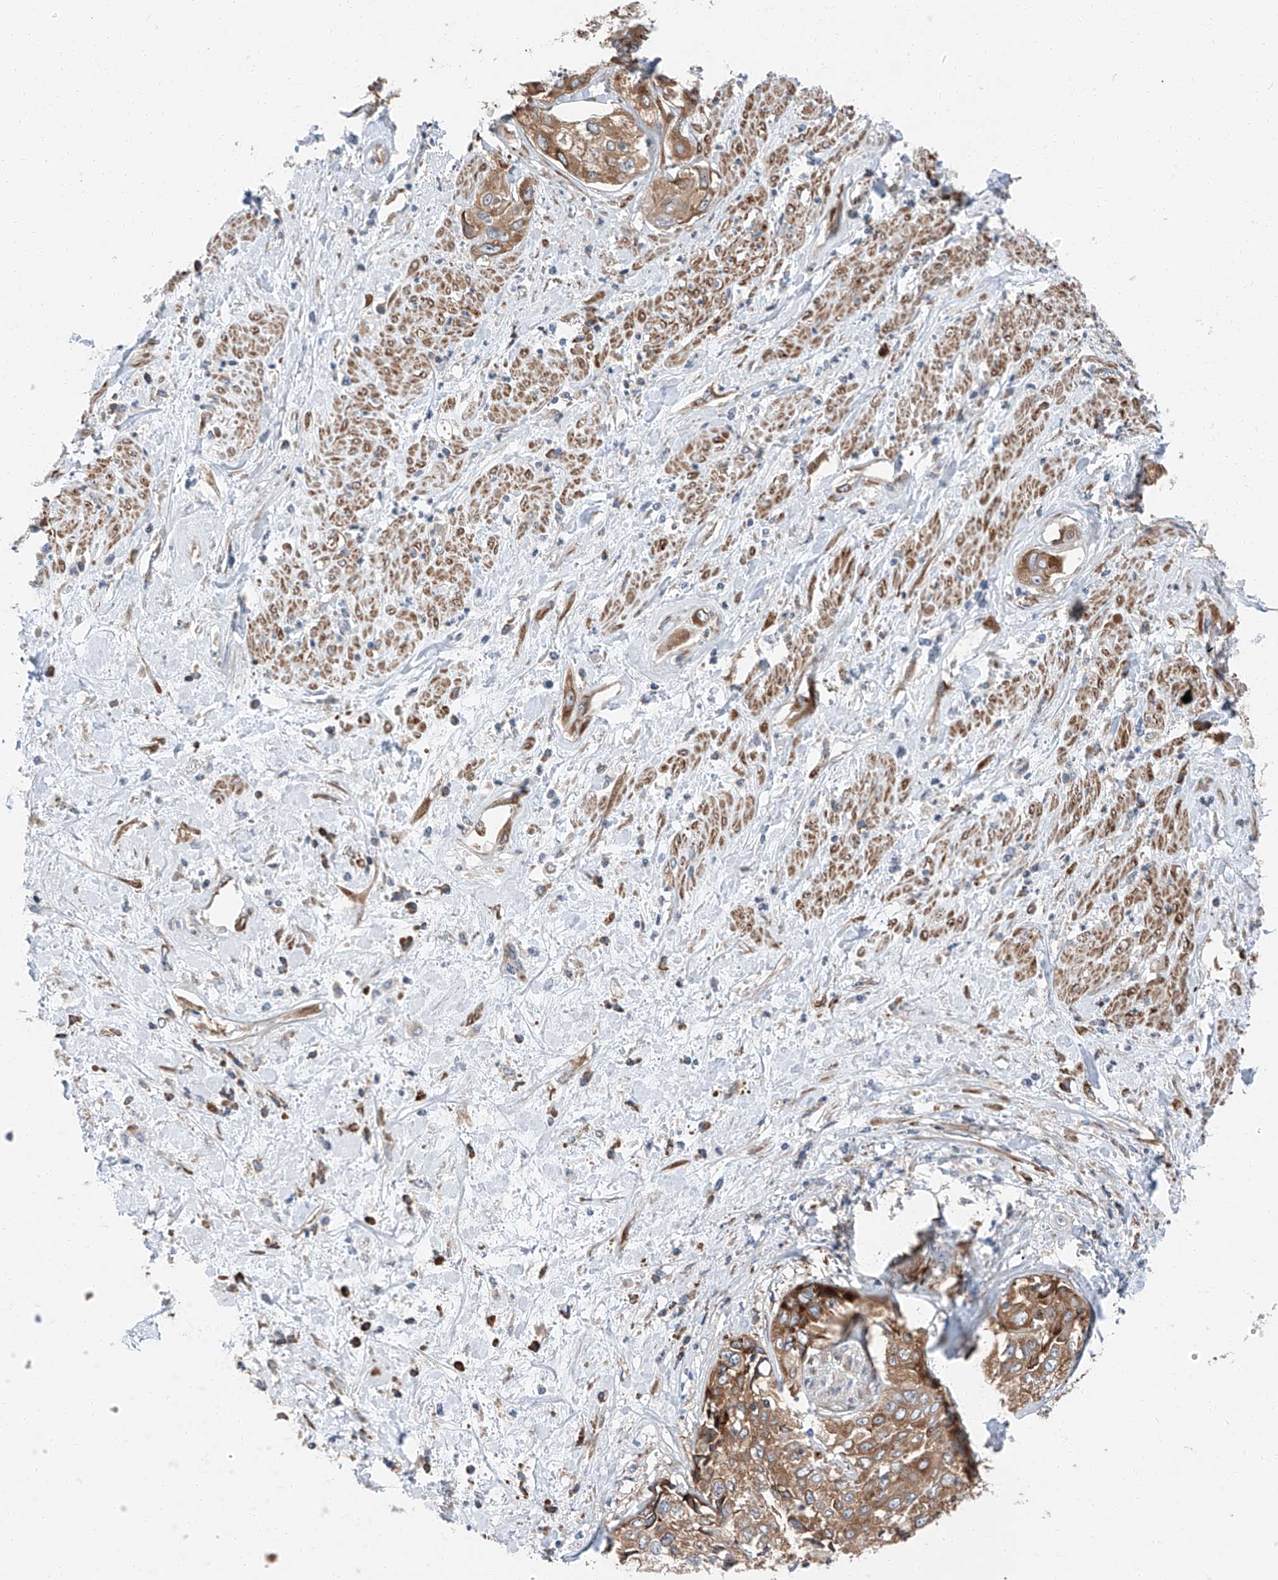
{"staining": {"intensity": "moderate", "quantity": "<25%", "location": "cytoplasmic/membranous"}, "tissue": "cervical cancer", "cell_type": "Tumor cells", "image_type": "cancer", "snomed": [{"axis": "morphology", "description": "Squamous cell carcinoma, NOS"}, {"axis": "topography", "description": "Cervix"}], "caption": "Cervical cancer stained with a brown dye displays moderate cytoplasmic/membranous positive positivity in about <25% of tumor cells.", "gene": "ZC3H15", "patient": {"sex": "female", "age": 31}}